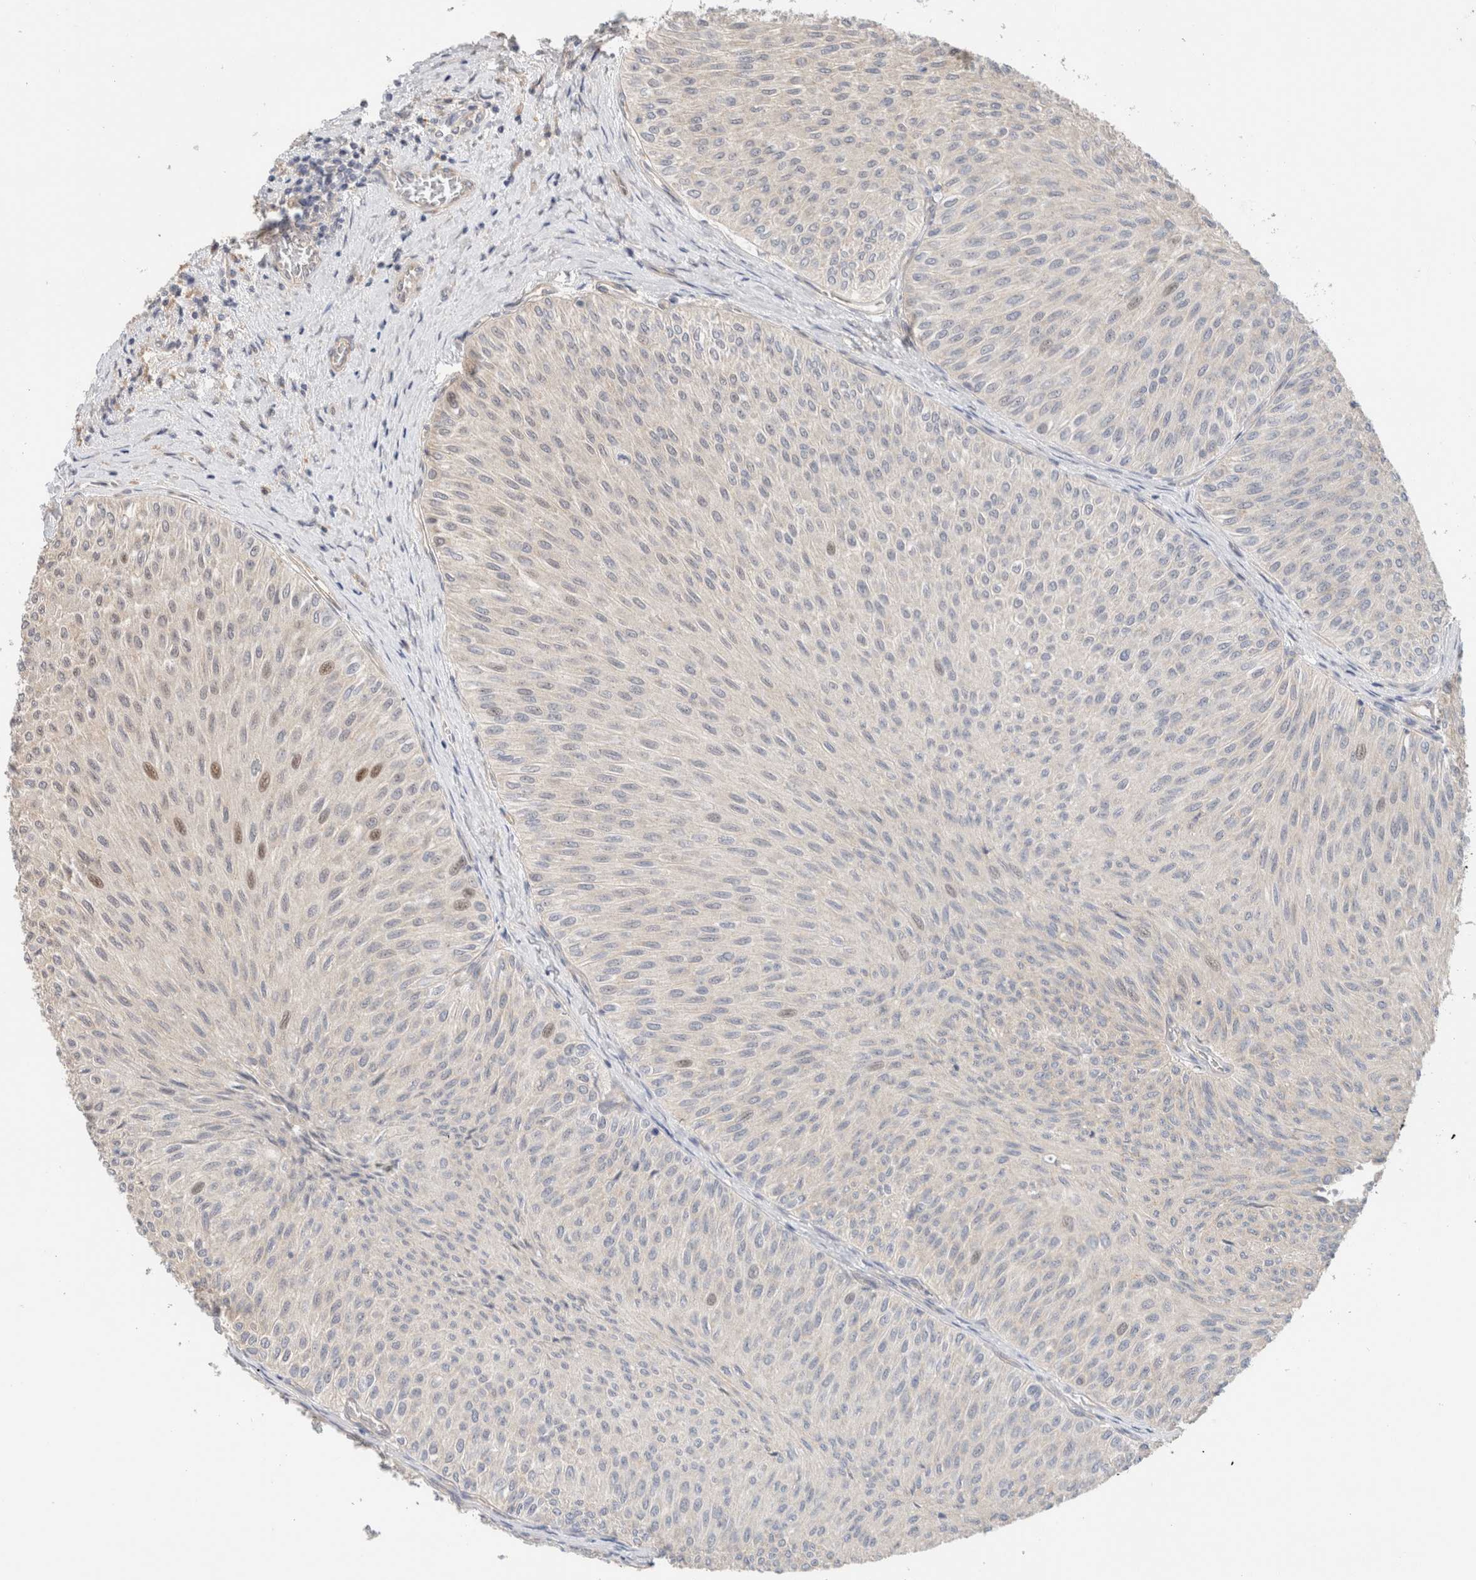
{"staining": {"intensity": "weak", "quantity": "<25%", "location": "nuclear"}, "tissue": "urothelial cancer", "cell_type": "Tumor cells", "image_type": "cancer", "snomed": [{"axis": "morphology", "description": "Urothelial carcinoma, Low grade"}, {"axis": "topography", "description": "Urinary bladder"}], "caption": "Immunohistochemistry (IHC) of human urothelial cancer exhibits no positivity in tumor cells.", "gene": "ID3", "patient": {"sex": "male", "age": 78}}